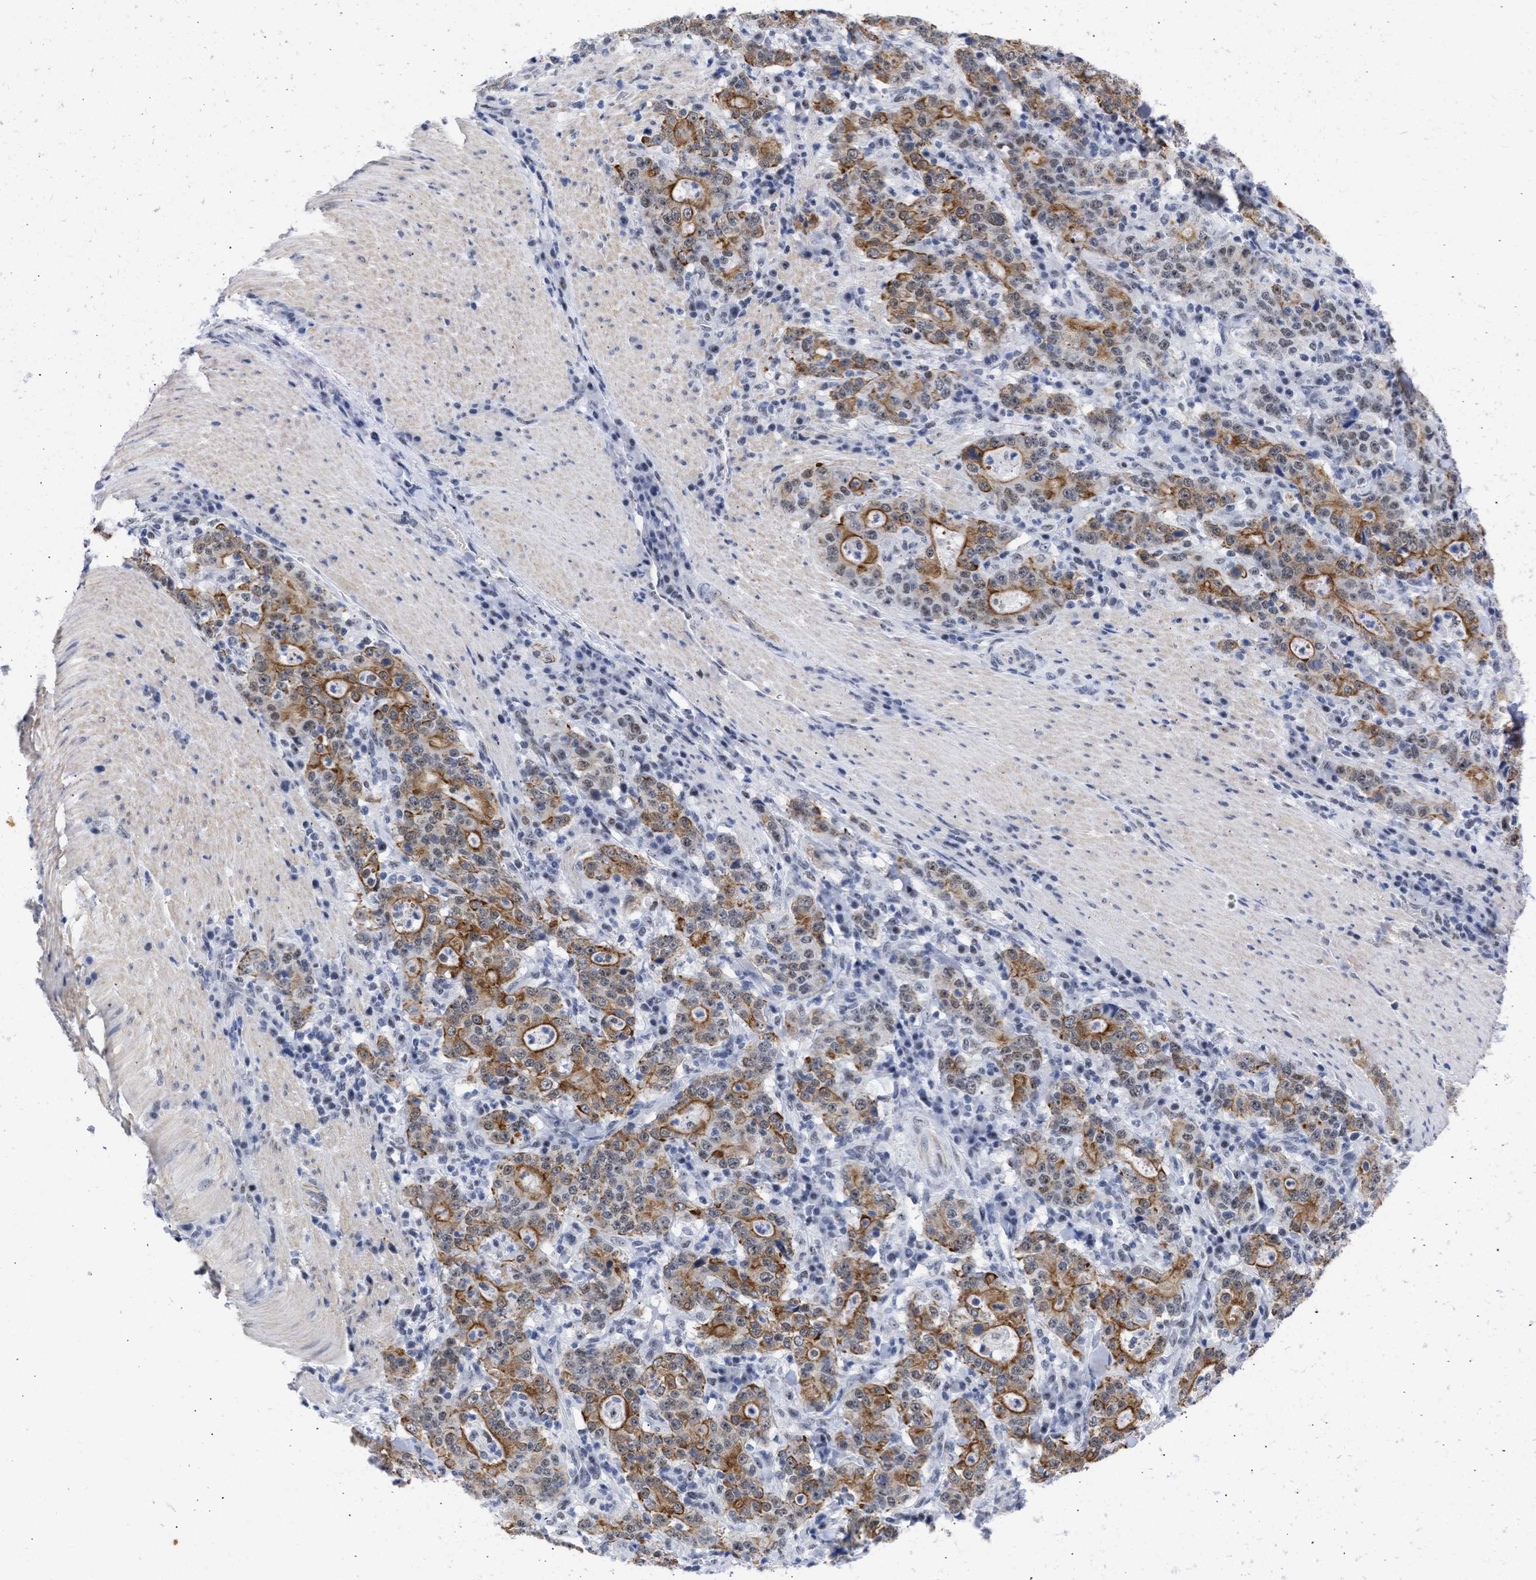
{"staining": {"intensity": "moderate", "quantity": ">75%", "location": "cytoplasmic/membranous,nuclear"}, "tissue": "stomach cancer", "cell_type": "Tumor cells", "image_type": "cancer", "snomed": [{"axis": "morphology", "description": "Normal tissue, NOS"}, {"axis": "morphology", "description": "Adenocarcinoma, NOS"}, {"axis": "topography", "description": "Stomach, upper"}, {"axis": "topography", "description": "Stomach"}], "caption": "Protein expression analysis of human stomach cancer reveals moderate cytoplasmic/membranous and nuclear staining in about >75% of tumor cells.", "gene": "DDX41", "patient": {"sex": "male", "age": 59}}